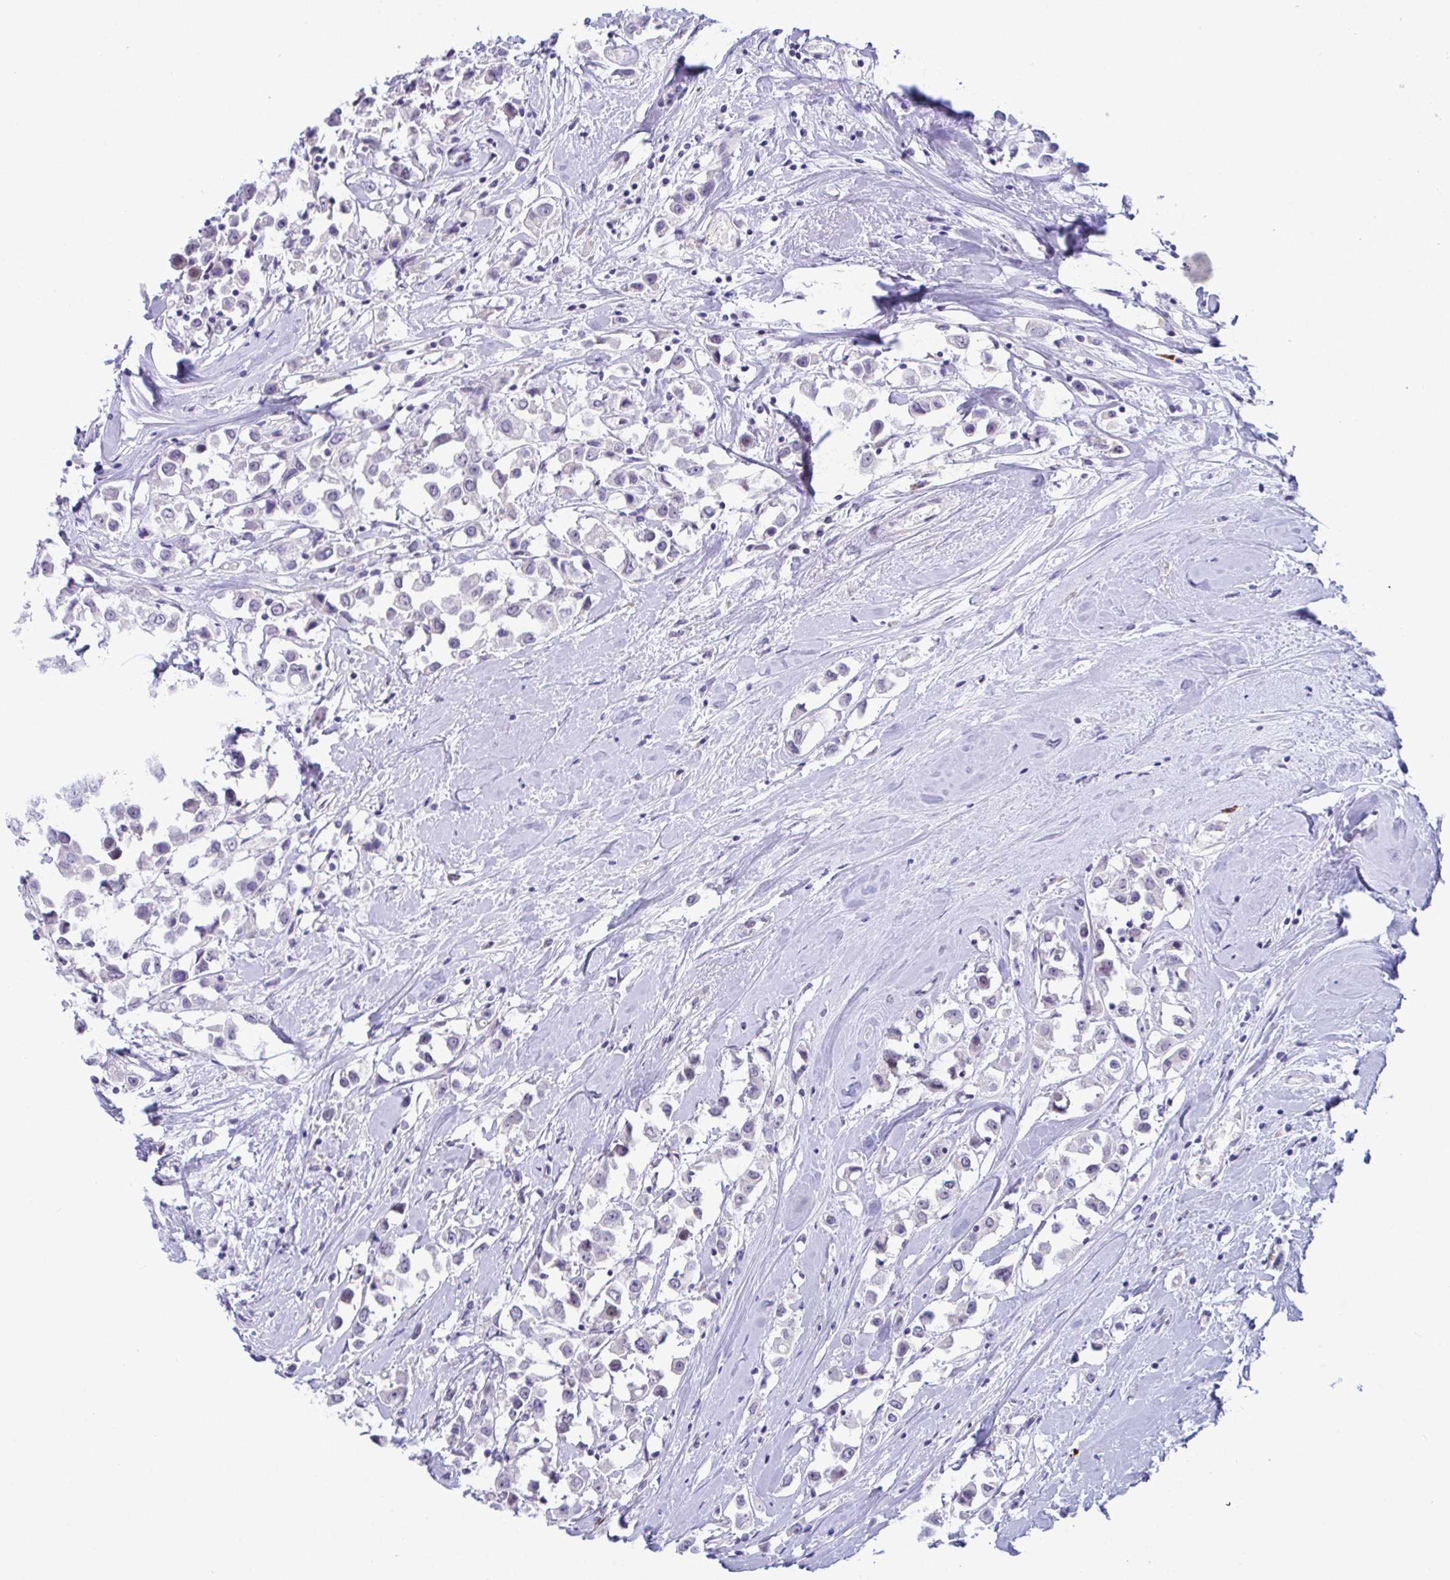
{"staining": {"intensity": "negative", "quantity": "none", "location": "none"}, "tissue": "breast cancer", "cell_type": "Tumor cells", "image_type": "cancer", "snomed": [{"axis": "morphology", "description": "Duct carcinoma"}, {"axis": "topography", "description": "Breast"}], "caption": "This image is of breast cancer (infiltrating ductal carcinoma) stained with immunohistochemistry (IHC) to label a protein in brown with the nuclei are counter-stained blue. There is no expression in tumor cells. Brightfield microscopy of IHC stained with DAB (3,3'-diaminobenzidine) (brown) and hematoxylin (blue), captured at high magnification.", "gene": "USP35", "patient": {"sex": "female", "age": 61}}